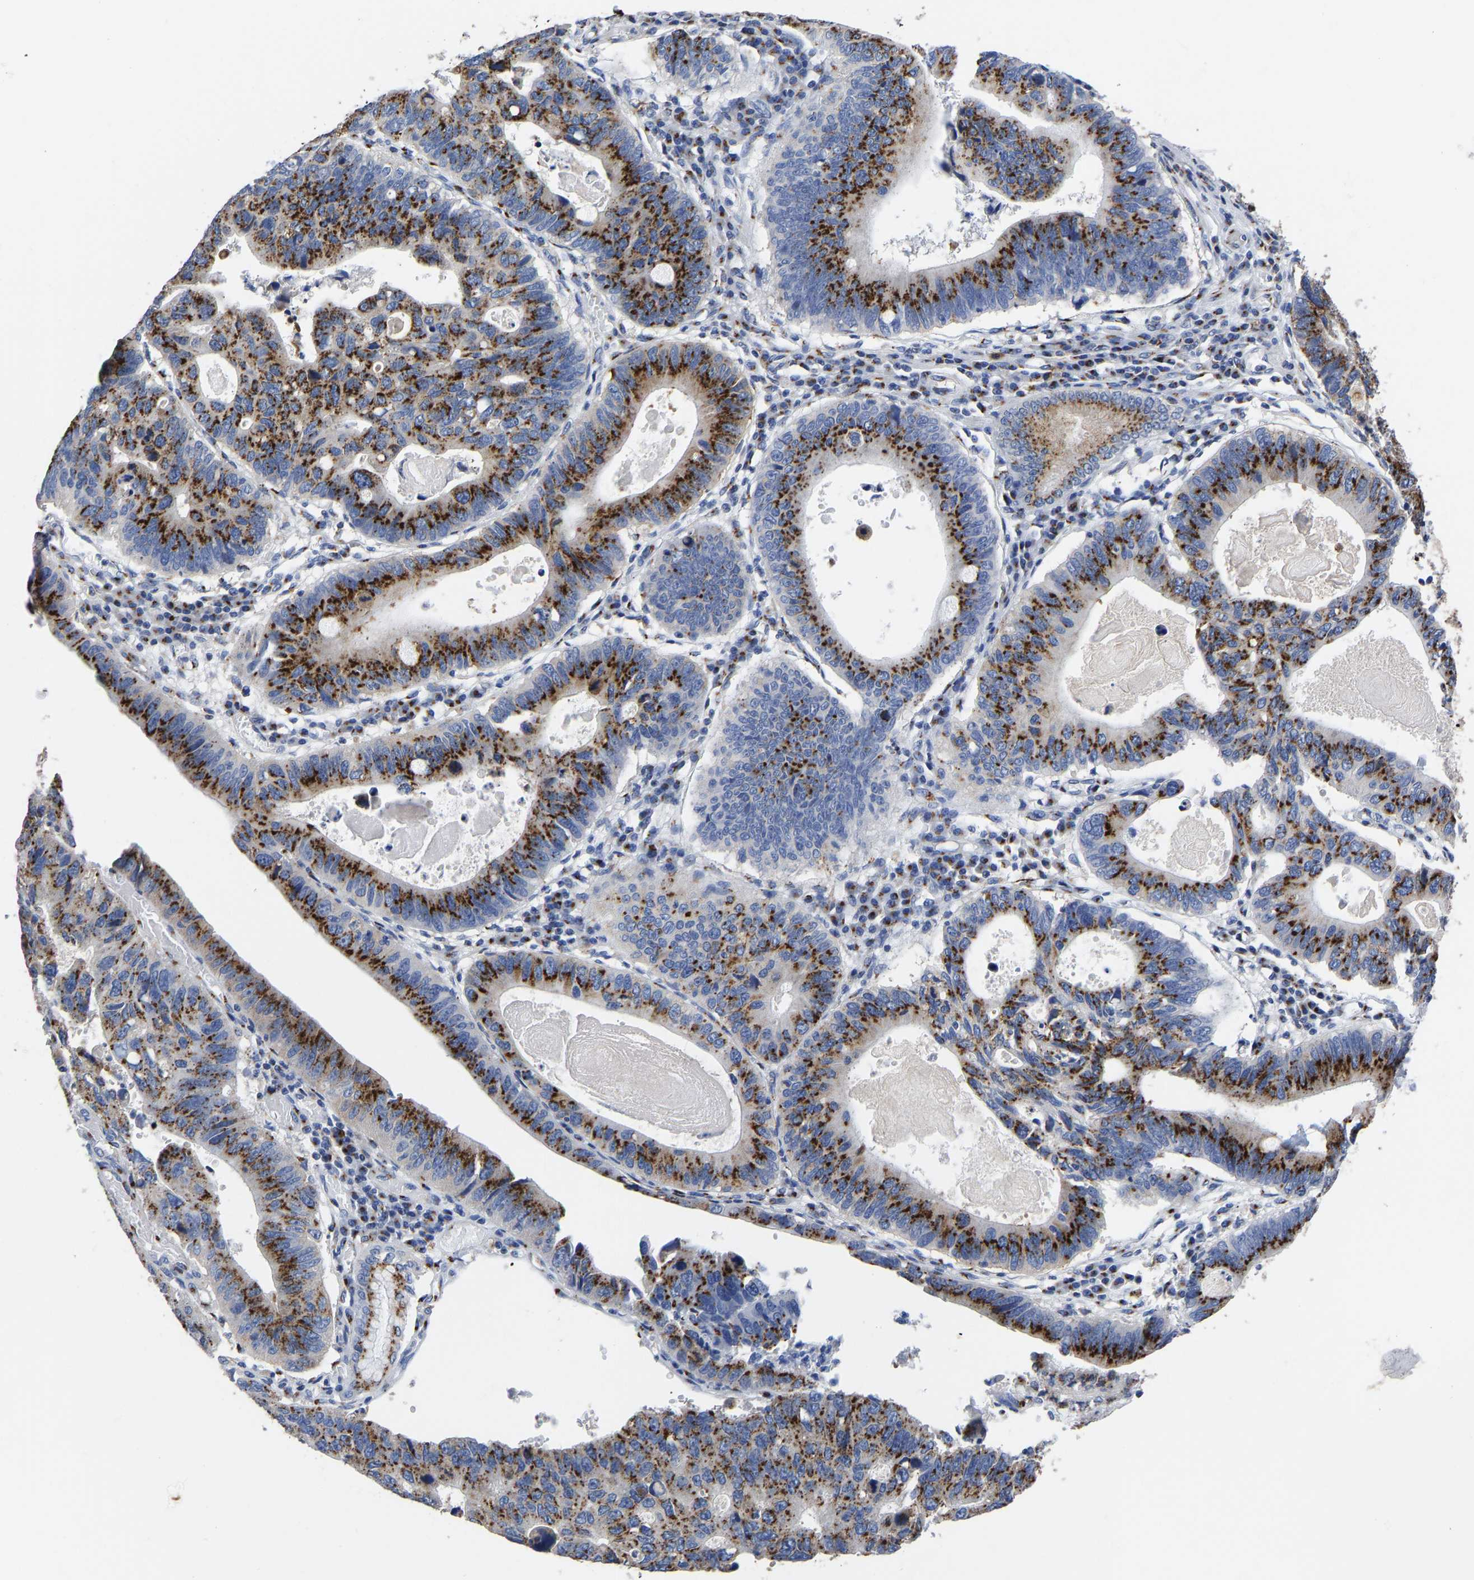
{"staining": {"intensity": "strong", "quantity": ">75%", "location": "cytoplasmic/membranous"}, "tissue": "stomach cancer", "cell_type": "Tumor cells", "image_type": "cancer", "snomed": [{"axis": "morphology", "description": "Adenocarcinoma, NOS"}, {"axis": "topography", "description": "Stomach"}], "caption": "Tumor cells display high levels of strong cytoplasmic/membranous staining in approximately >75% of cells in human stomach cancer. The staining was performed using DAB (3,3'-diaminobenzidine) to visualize the protein expression in brown, while the nuclei were stained in blue with hematoxylin (Magnification: 20x).", "gene": "TMEM87A", "patient": {"sex": "male", "age": 59}}